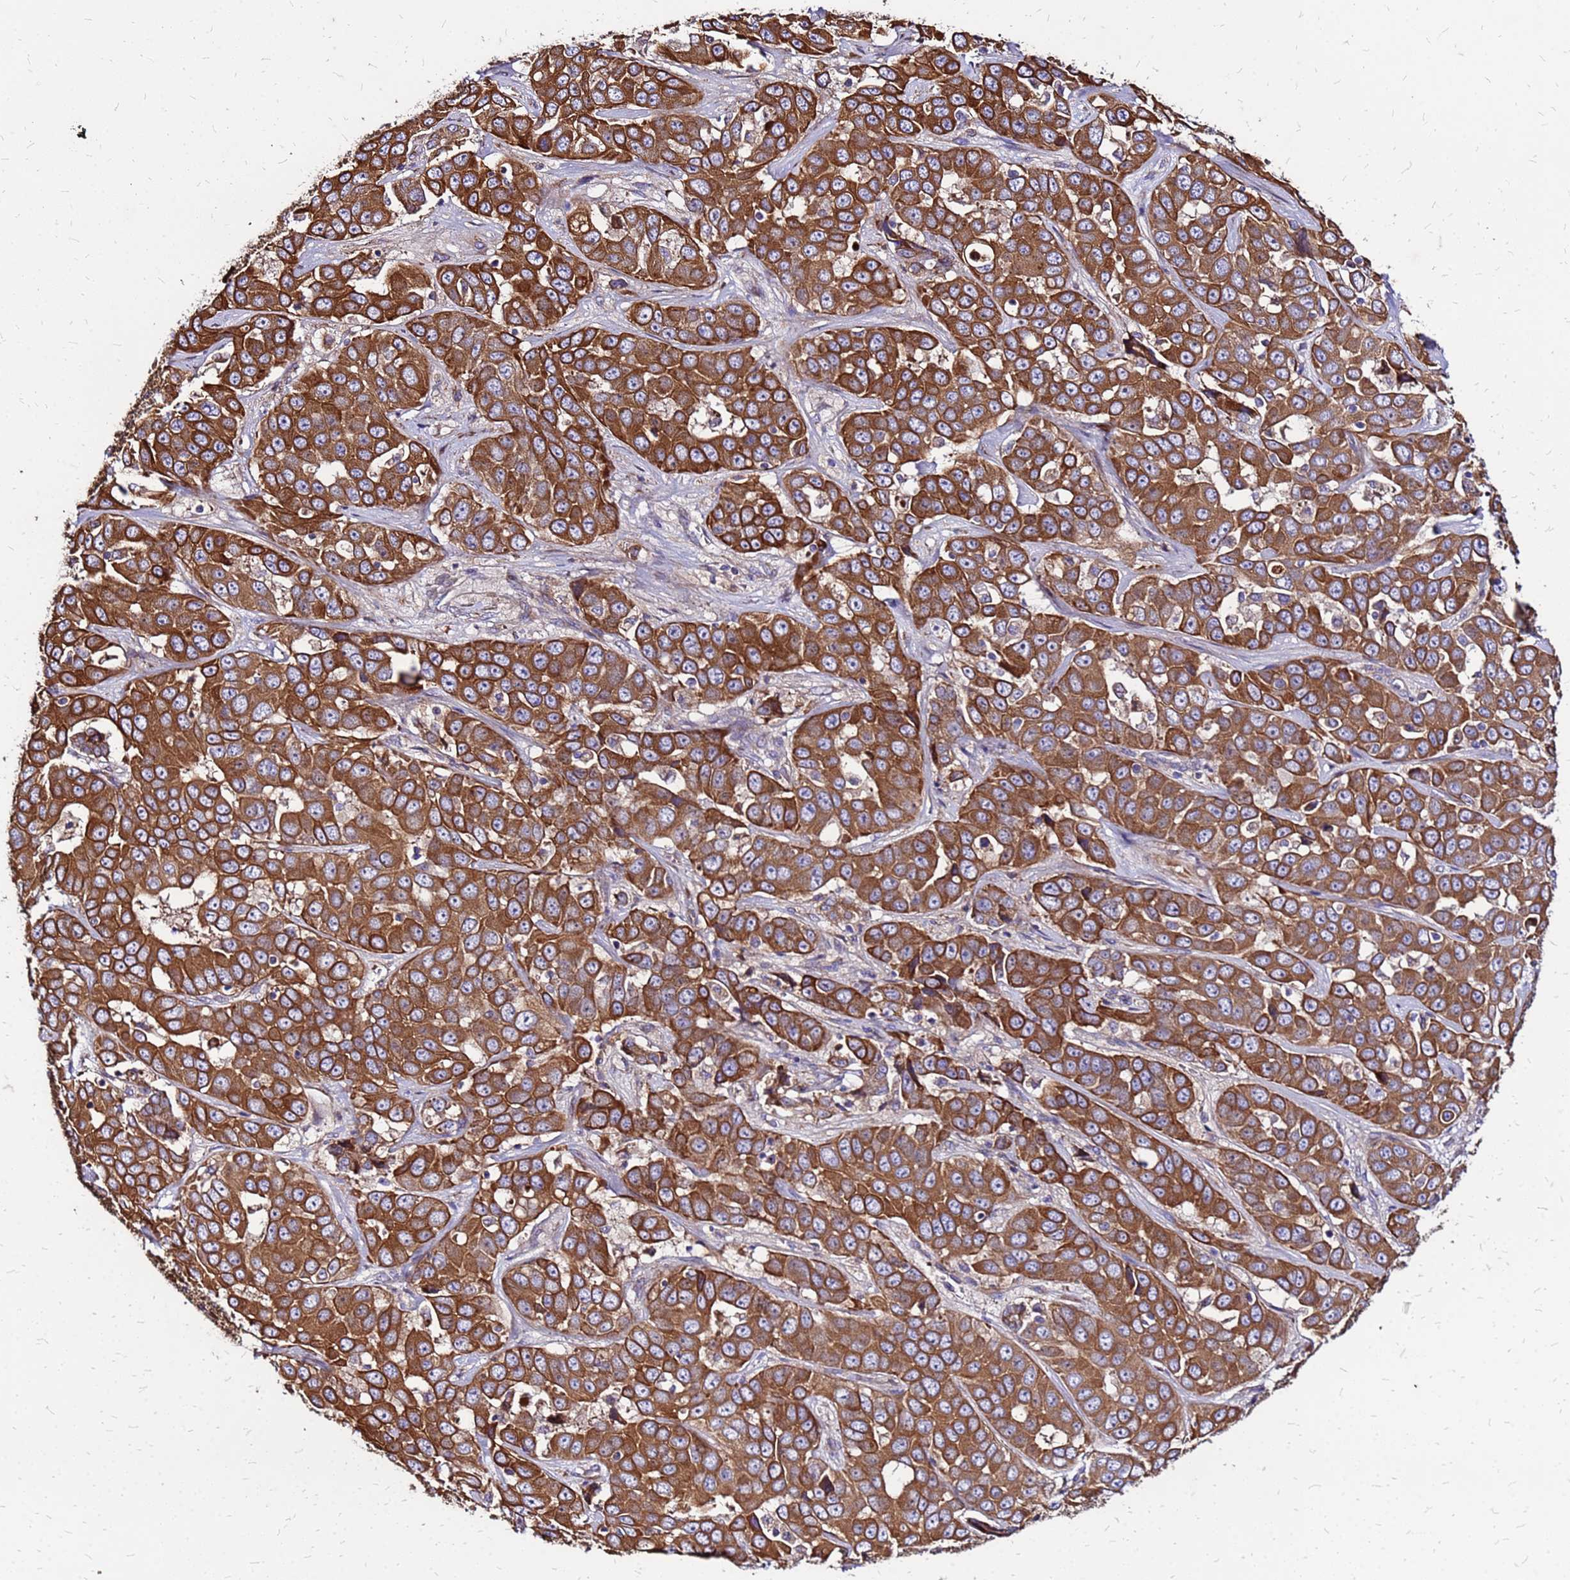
{"staining": {"intensity": "strong", "quantity": ">75%", "location": "cytoplasmic/membranous"}, "tissue": "liver cancer", "cell_type": "Tumor cells", "image_type": "cancer", "snomed": [{"axis": "morphology", "description": "Cholangiocarcinoma"}, {"axis": "topography", "description": "Liver"}], "caption": "IHC image of human cholangiocarcinoma (liver) stained for a protein (brown), which shows high levels of strong cytoplasmic/membranous staining in approximately >75% of tumor cells.", "gene": "VMO1", "patient": {"sex": "female", "age": 52}}